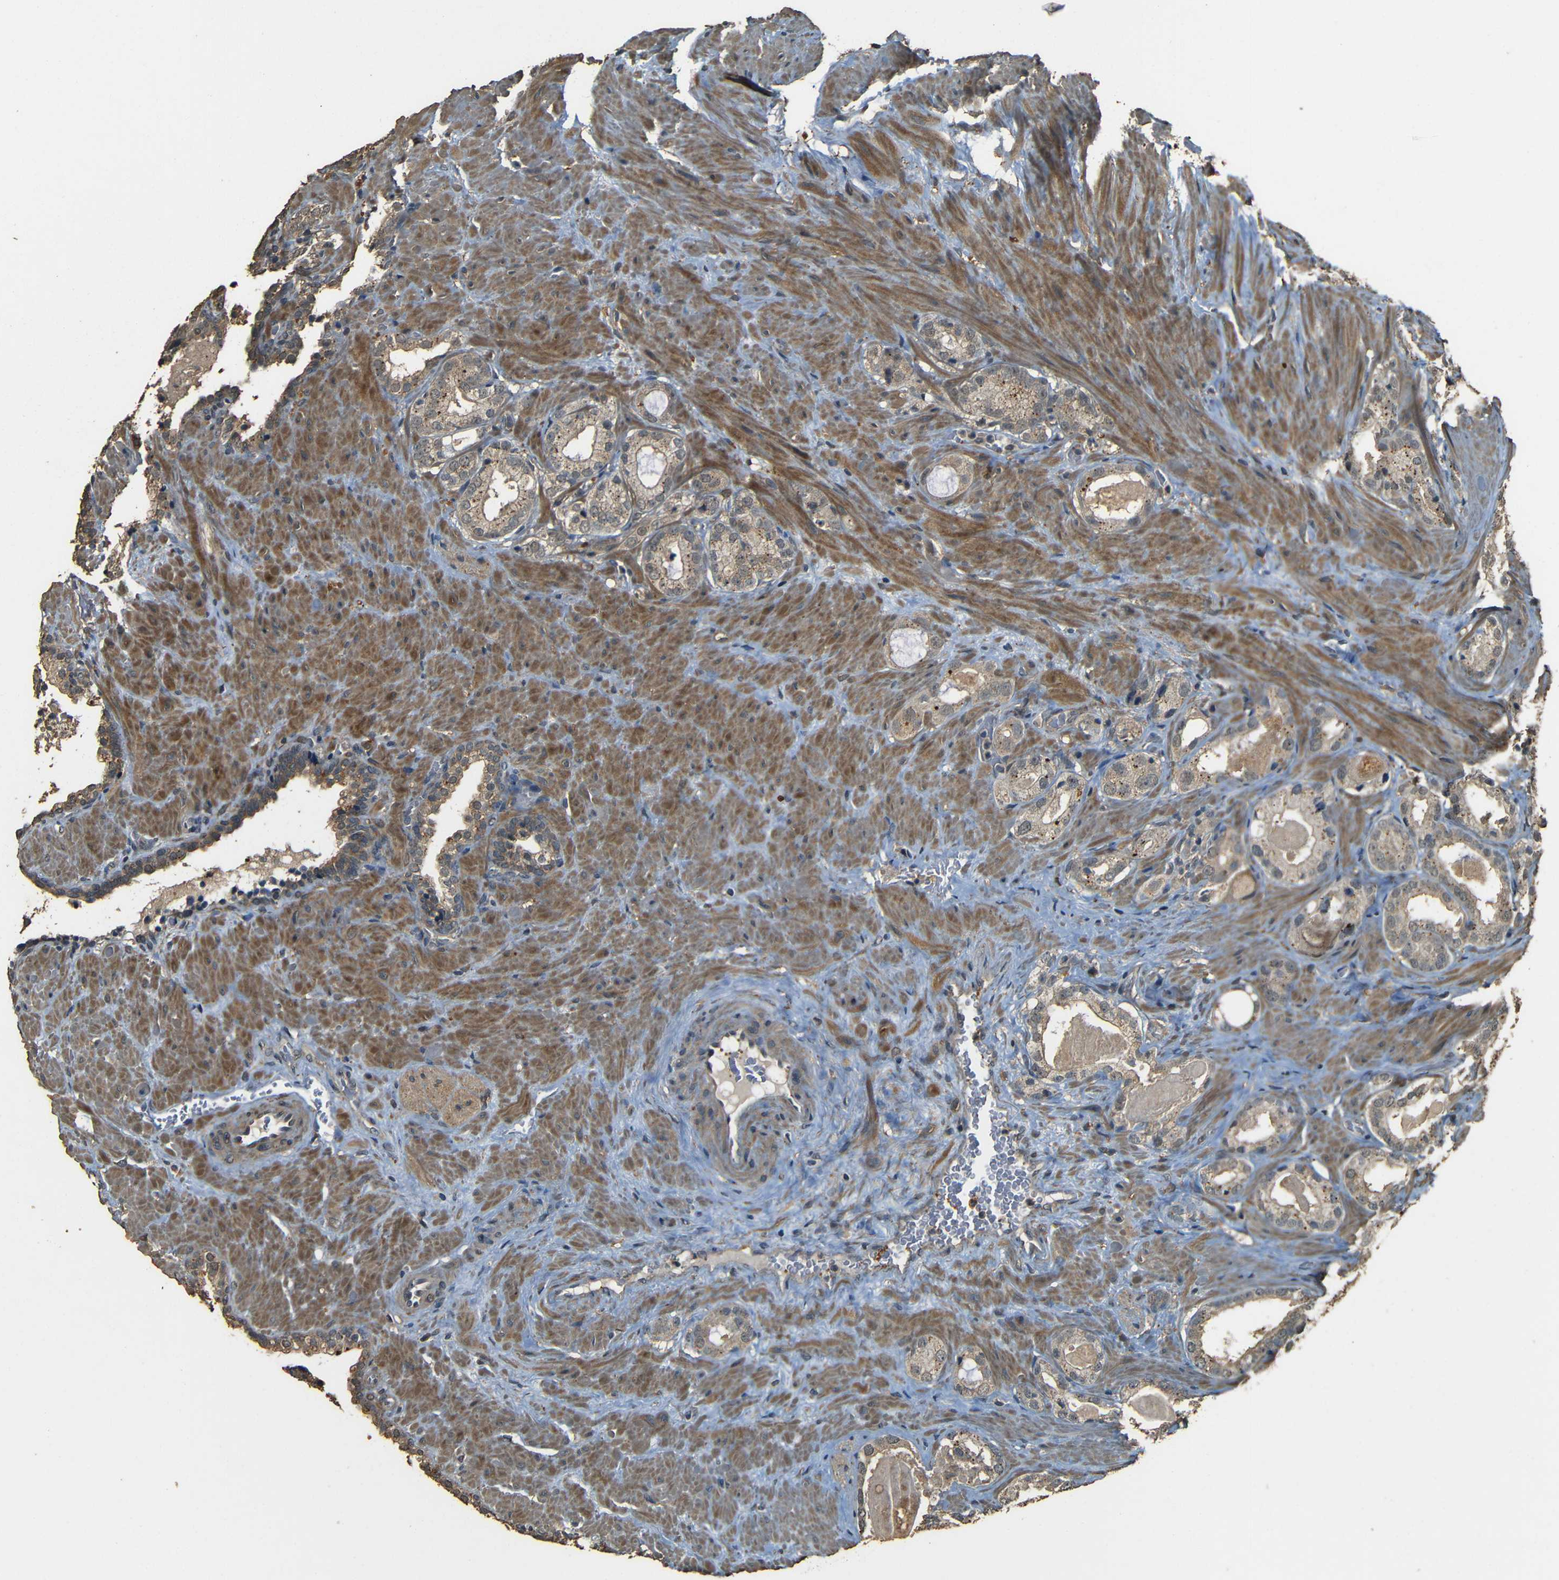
{"staining": {"intensity": "weak", "quantity": ">75%", "location": "cytoplasmic/membranous"}, "tissue": "prostate cancer", "cell_type": "Tumor cells", "image_type": "cancer", "snomed": [{"axis": "morphology", "description": "Adenocarcinoma, High grade"}, {"axis": "topography", "description": "Prostate"}], "caption": "A photomicrograph showing weak cytoplasmic/membranous positivity in approximately >75% of tumor cells in prostate cancer (high-grade adenocarcinoma), as visualized by brown immunohistochemical staining.", "gene": "PDE5A", "patient": {"sex": "male", "age": 64}}